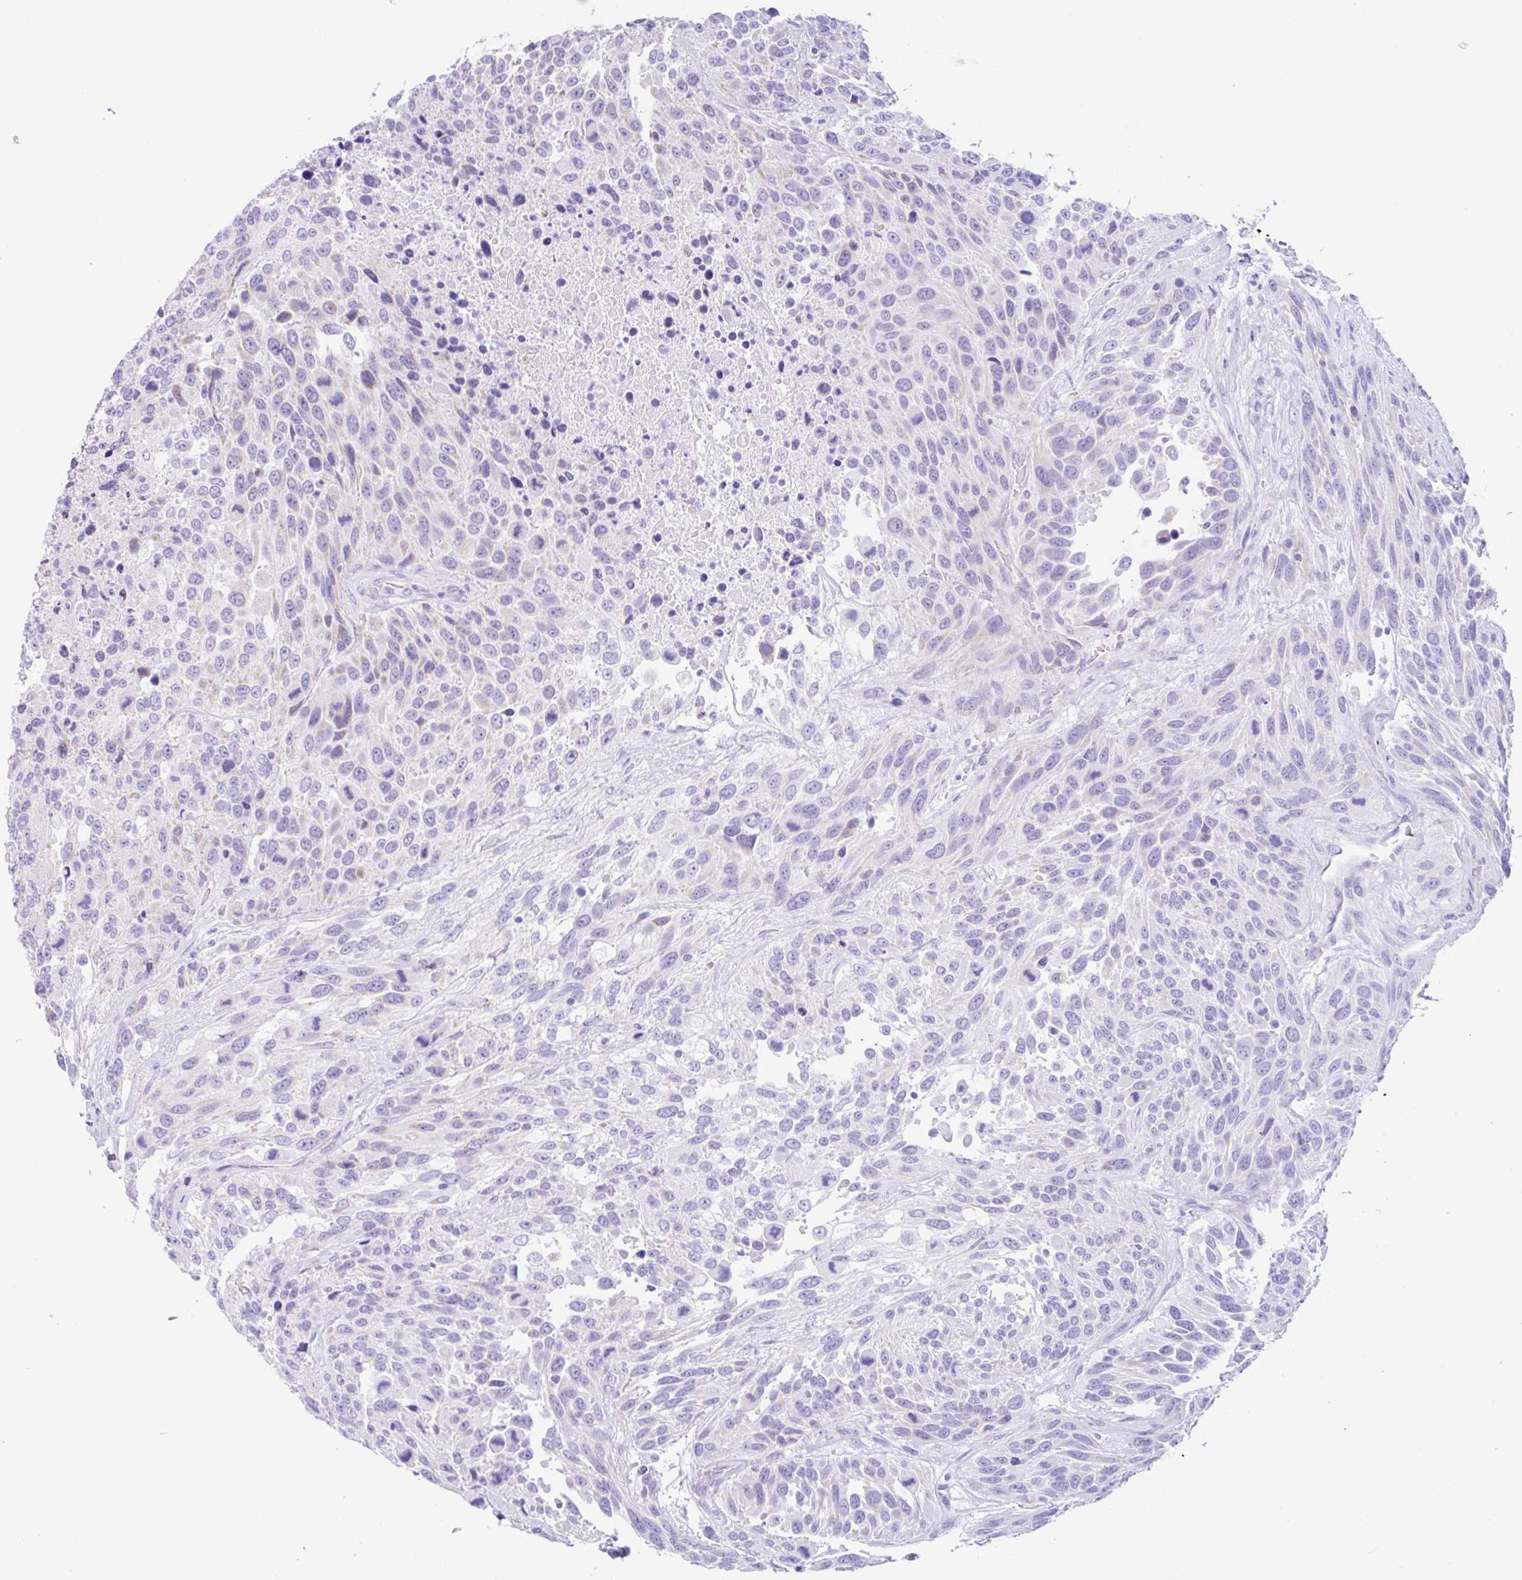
{"staining": {"intensity": "negative", "quantity": "none", "location": "none"}, "tissue": "urothelial cancer", "cell_type": "Tumor cells", "image_type": "cancer", "snomed": [{"axis": "morphology", "description": "Urothelial carcinoma, High grade"}, {"axis": "topography", "description": "Urinary bladder"}], "caption": "Human urothelial cancer stained for a protein using immunohistochemistry demonstrates no expression in tumor cells.", "gene": "NDUFS2", "patient": {"sex": "female", "age": 70}}